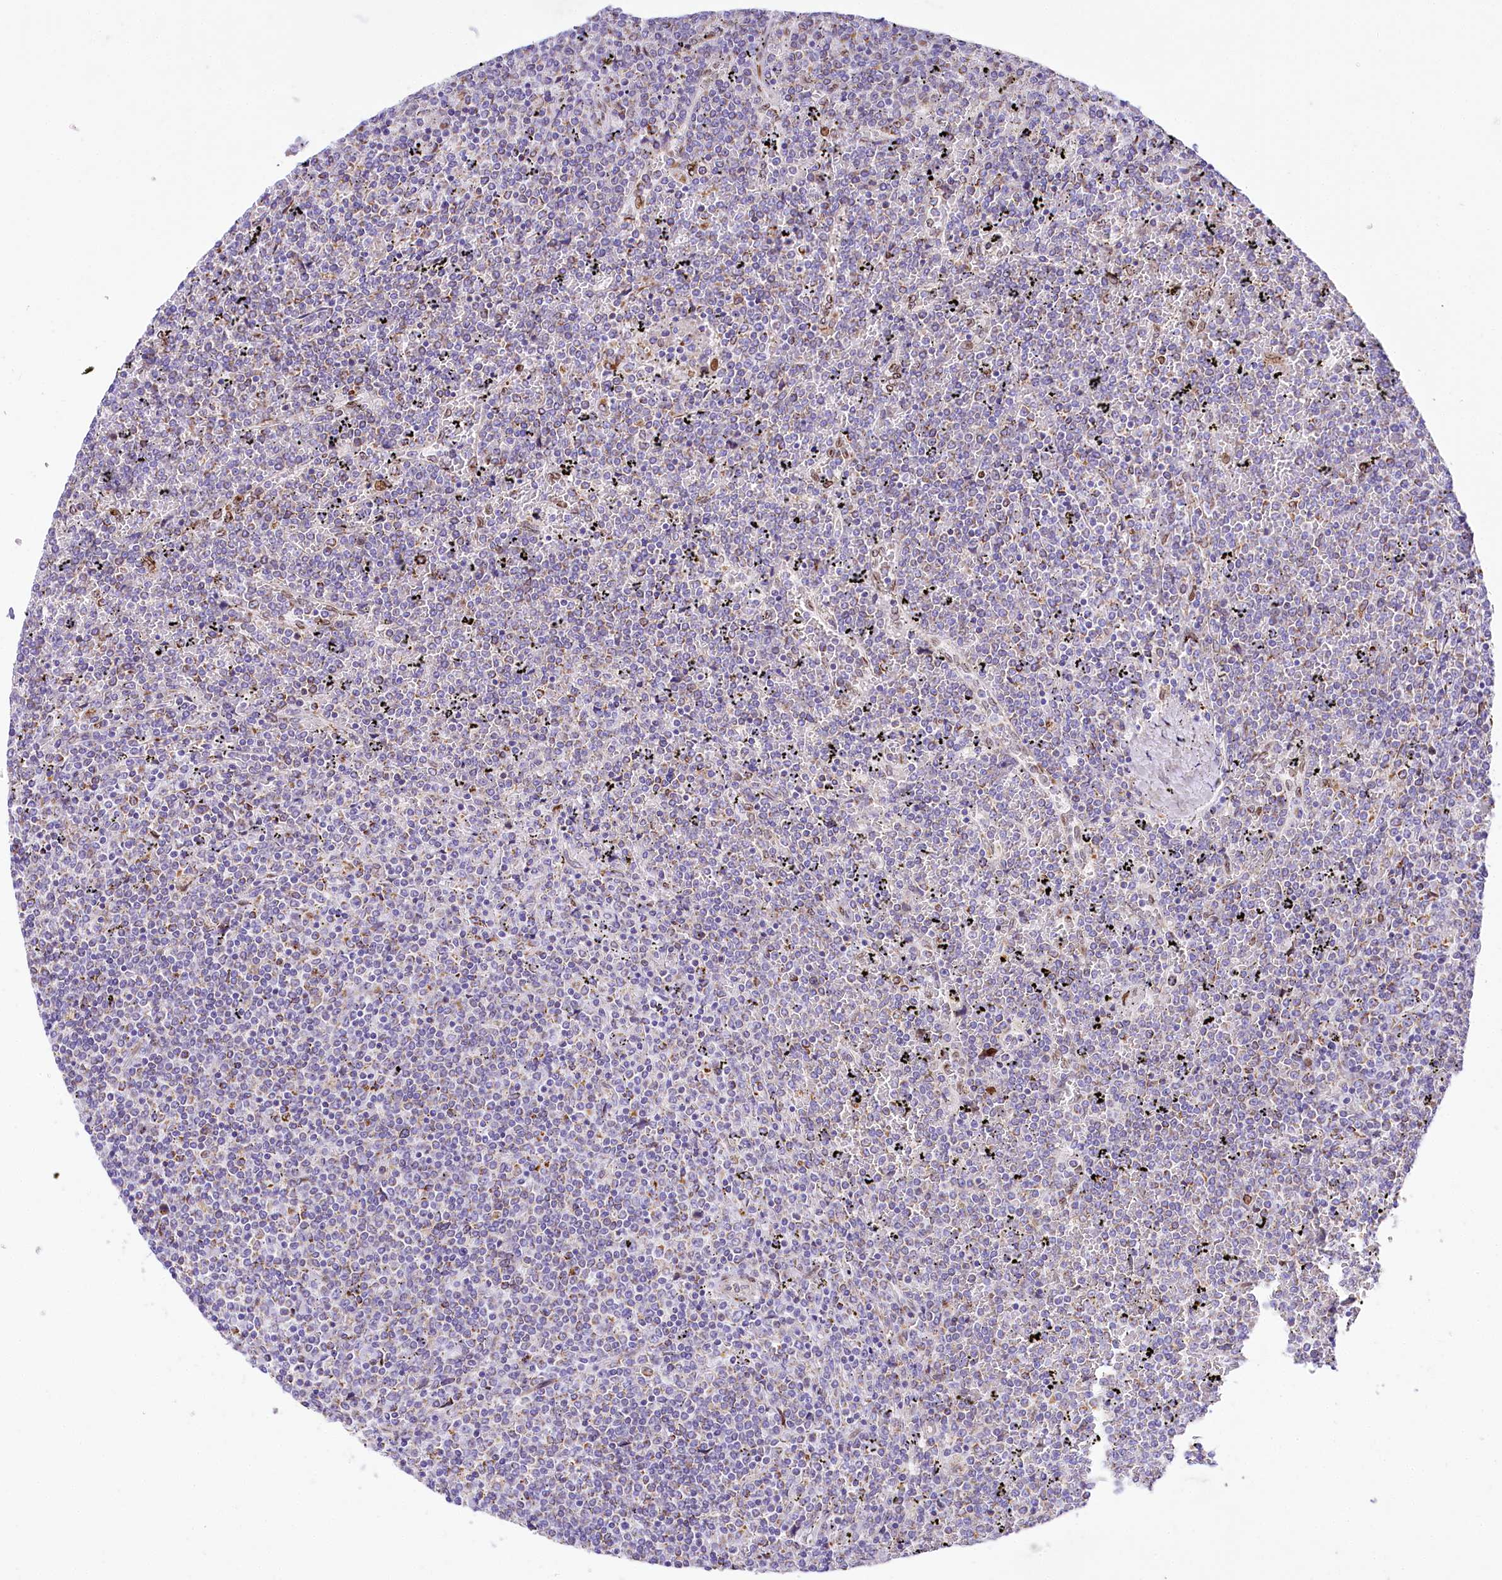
{"staining": {"intensity": "negative", "quantity": "none", "location": "none"}, "tissue": "lymphoma", "cell_type": "Tumor cells", "image_type": "cancer", "snomed": [{"axis": "morphology", "description": "Malignant lymphoma, non-Hodgkin's type, Low grade"}, {"axis": "topography", "description": "Spleen"}], "caption": "High magnification brightfield microscopy of low-grade malignant lymphoma, non-Hodgkin's type stained with DAB (brown) and counterstained with hematoxylin (blue): tumor cells show no significant expression.", "gene": "PPIP5K2", "patient": {"sex": "female", "age": 19}}